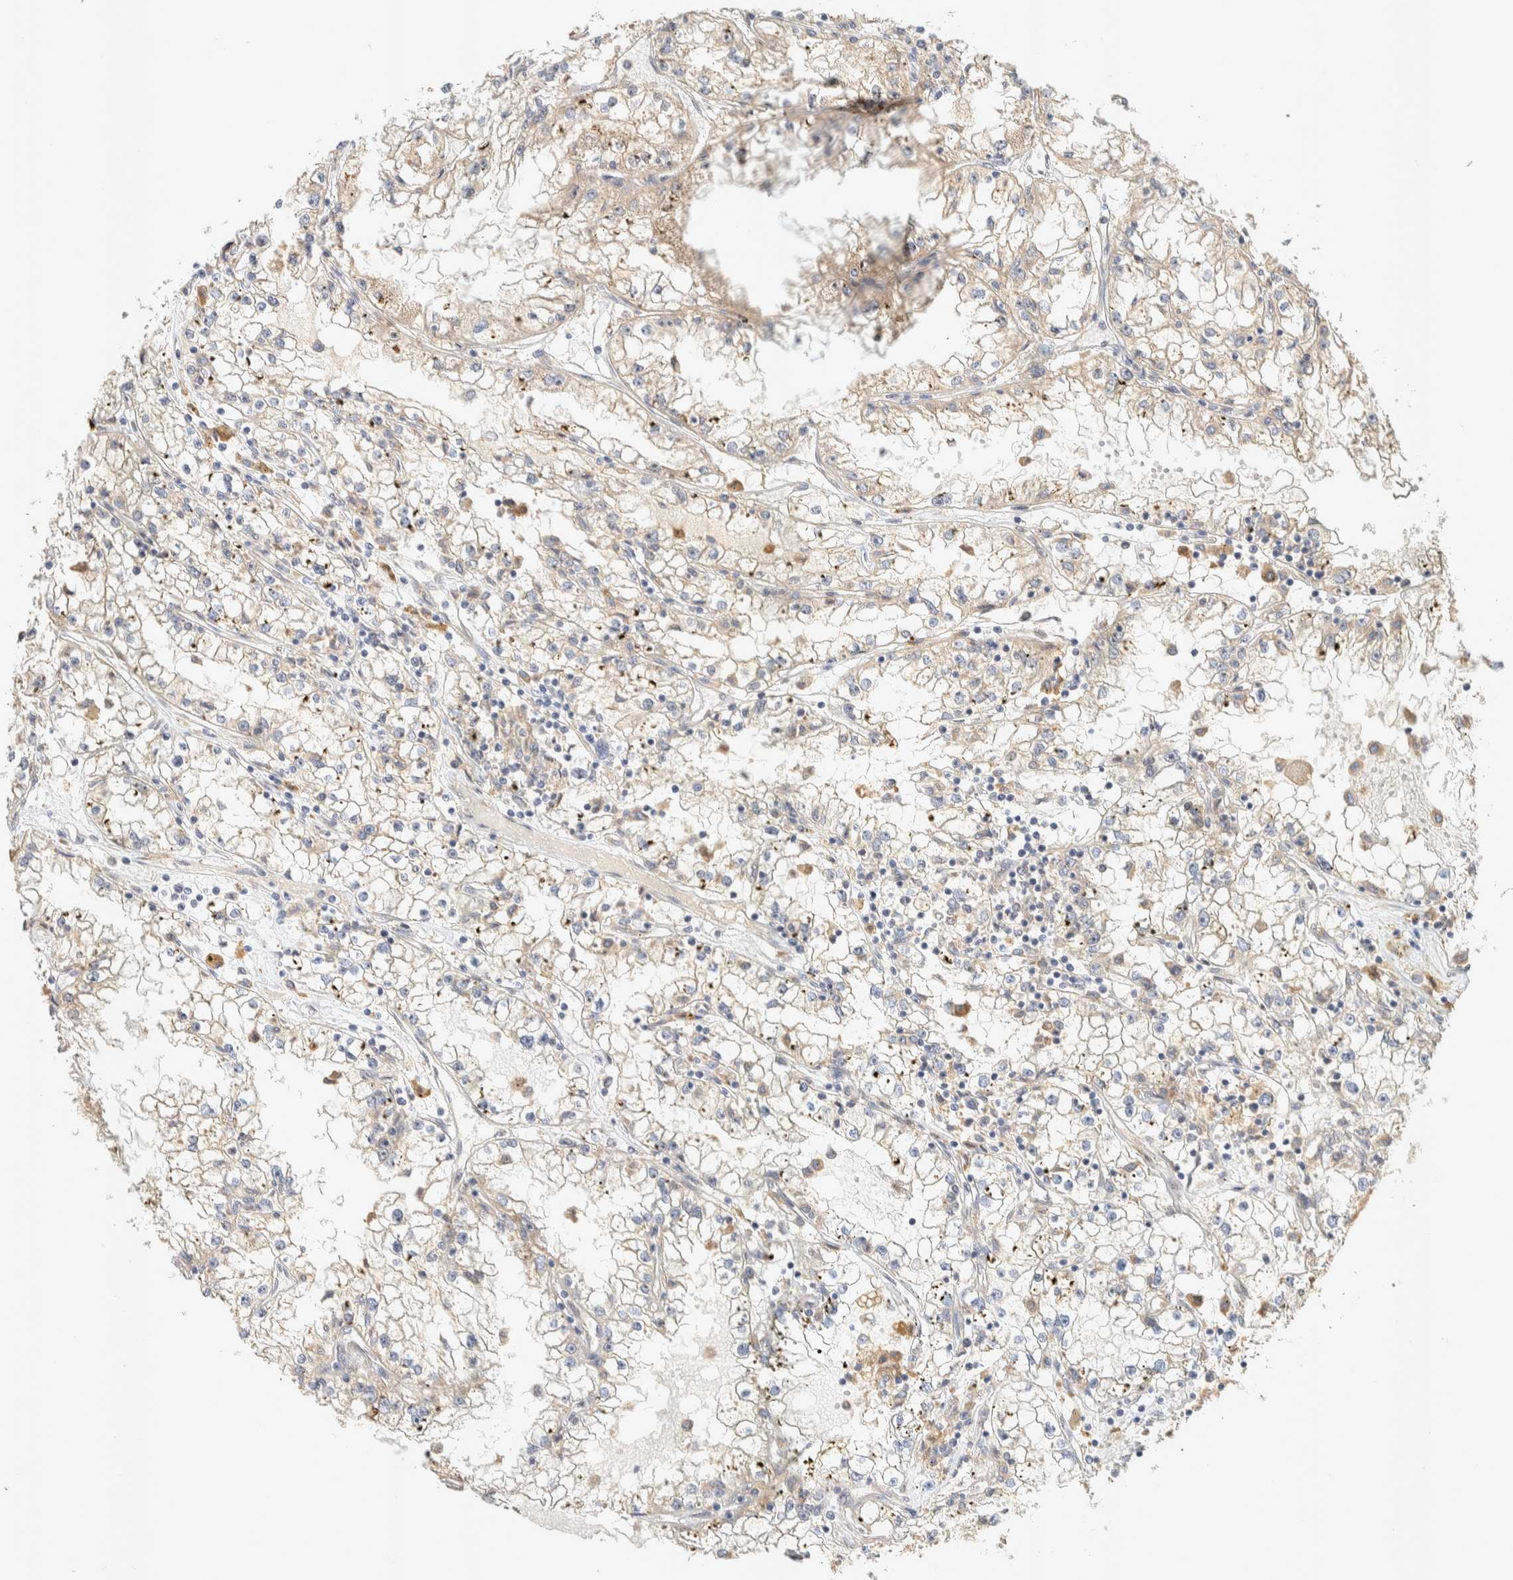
{"staining": {"intensity": "weak", "quantity": "<25%", "location": "cytoplasmic/membranous"}, "tissue": "renal cancer", "cell_type": "Tumor cells", "image_type": "cancer", "snomed": [{"axis": "morphology", "description": "Adenocarcinoma, NOS"}, {"axis": "topography", "description": "Kidney"}], "caption": "There is no significant staining in tumor cells of renal adenocarcinoma.", "gene": "PXK", "patient": {"sex": "male", "age": 56}}